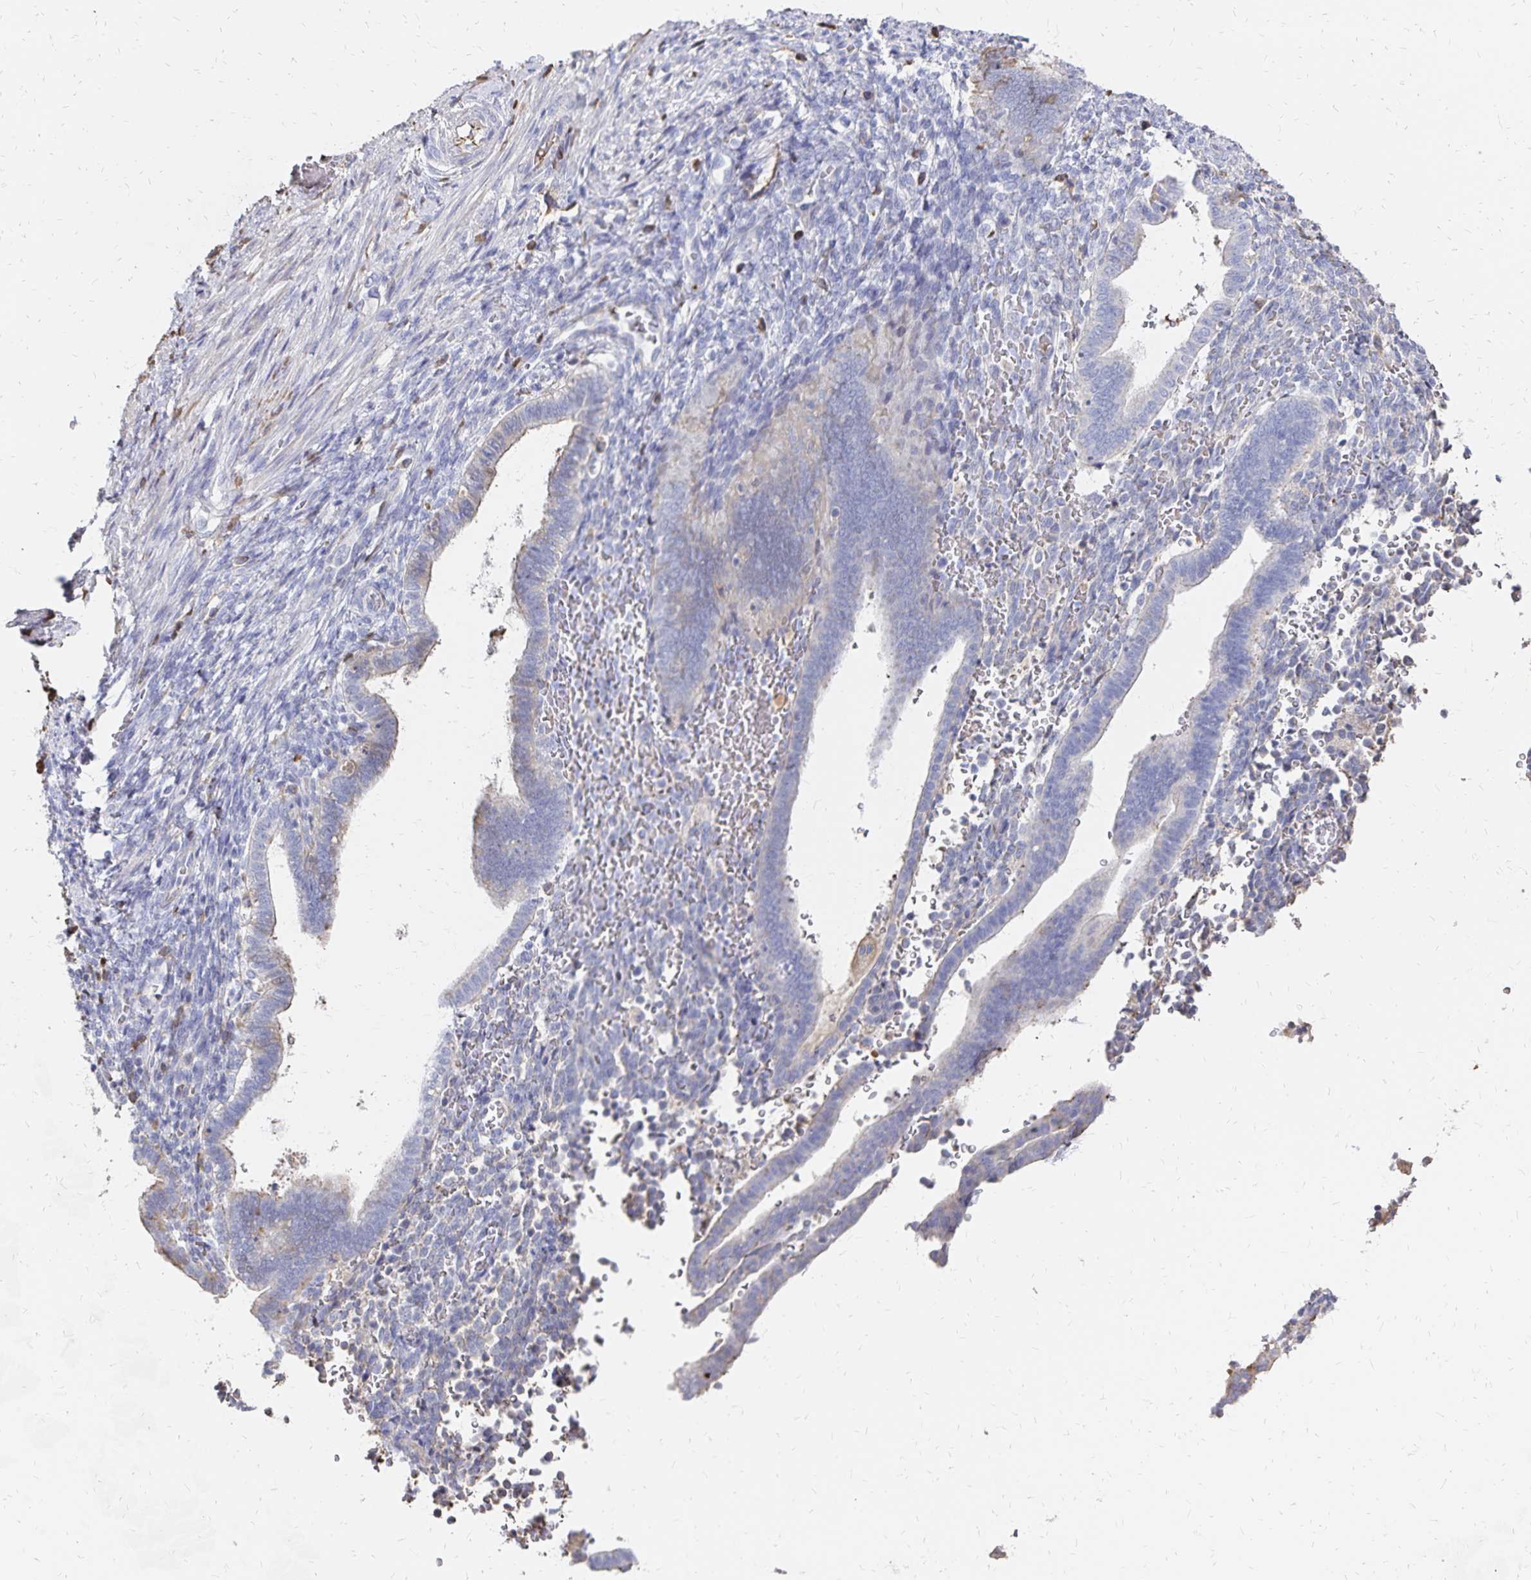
{"staining": {"intensity": "negative", "quantity": "none", "location": "none"}, "tissue": "endometrium", "cell_type": "Cells in endometrial stroma", "image_type": "normal", "snomed": [{"axis": "morphology", "description": "Normal tissue, NOS"}, {"axis": "topography", "description": "Endometrium"}], "caption": "Cells in endometrial stroma are negative for brown protein staining in benign endometrium. (Stains: DAB (3,3'-diaminobenzidine) immunohistochemistry (IHC) with hematoxylin counter stain, Microscopy: brightfield microscopy at high magnification).", "gene": "KISS1", "patient": {"sex": "female", "age": 34}}